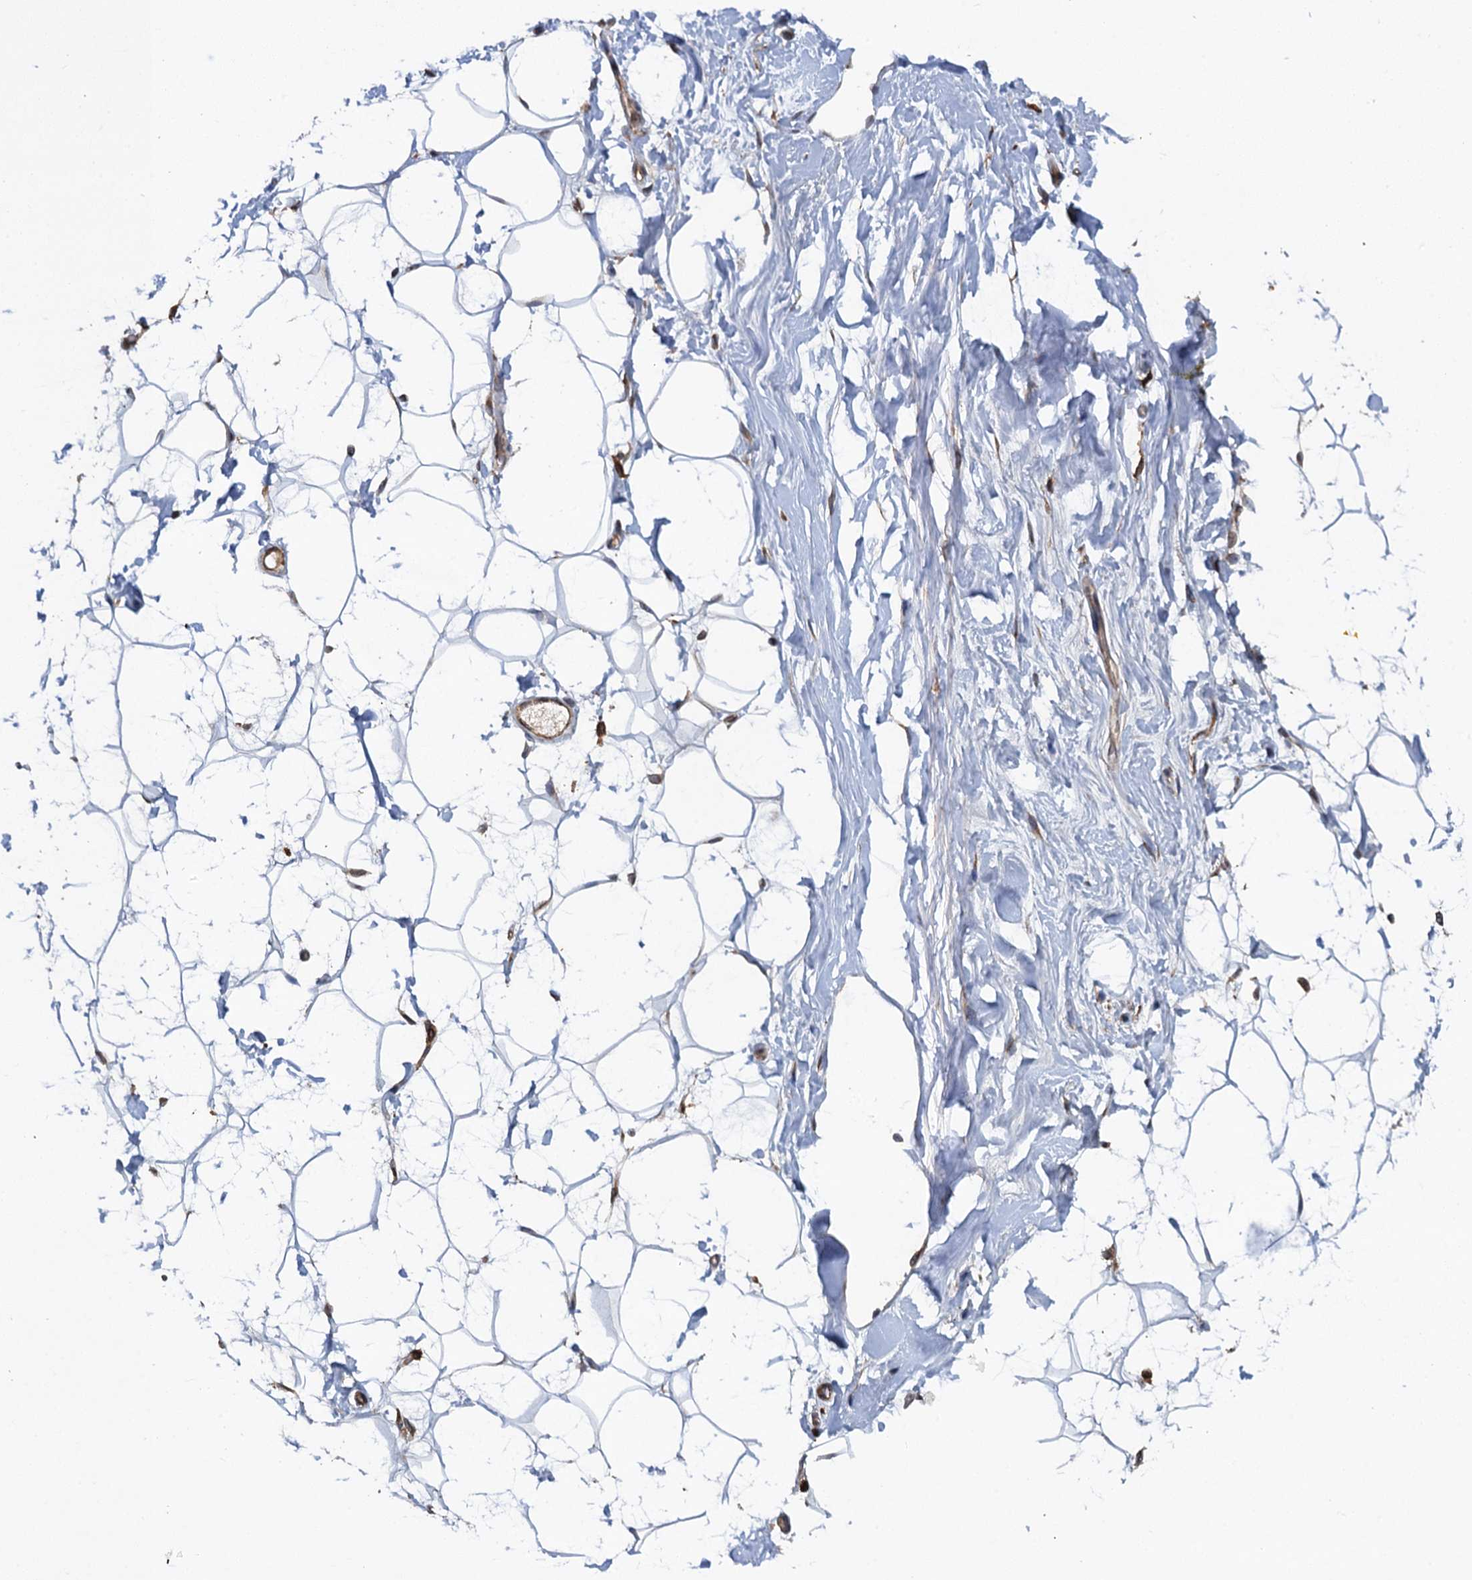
{"staining": {"intensity": "negative", "quantity": "none", "location": "none"}, "tissue": "adipose tissue", "cell_type": "Adipocytes", "image_type": "normal", "snomed": [{"axis": "morphology", "description": "Normal tissue, NOS"}, {"axis": "topography", "description": "Breast"}], "caption": "This is a histopathology image of IHC staining of unremarkable adipose tissue, which shows no staining in adipocytes. (DAB immunohistochemistry with hematoxylin counter stain).", "gene": "ARMC5", "patient": {"sex": "female", "age": 26}}